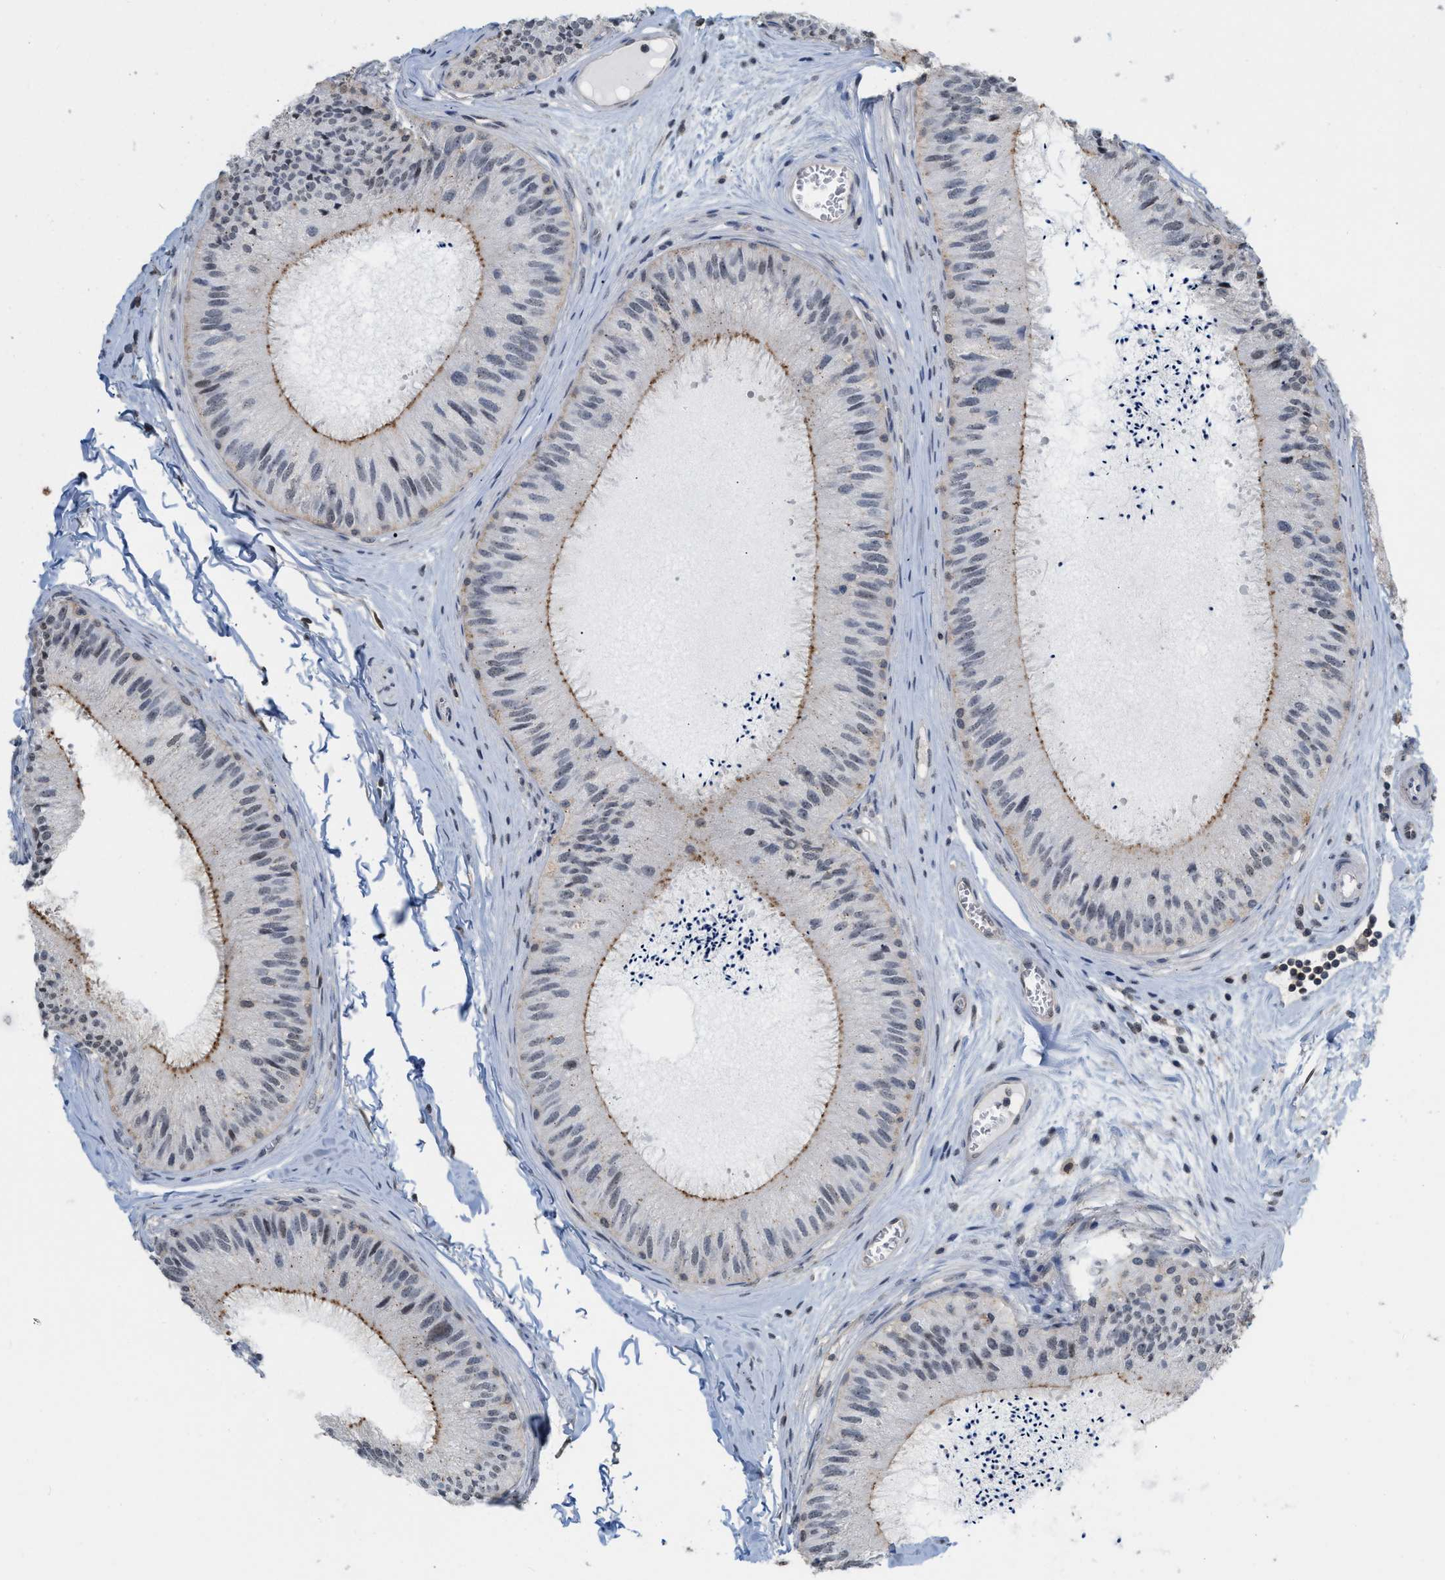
{"staining": {"intensity": "moderate", "quantity": "25%-75%", "location": "cytoplasmic/membranous"}, "tissue": "epididymis", "cell_type": "Glandular cells", "image_type": "normal", "snomed": [{"axis": "morphology", "description": "Normal tissue, NOS"}, {"axis": "topography", "description": "Epididymis"}], "caption": "Benign epididymis was stained to show a protein in brown. There is medium levels of moderate cytoplasmic/membranous positivity in about 25%-75% of glandular cells. The protein is stained brown, and the nuclei are stained in blue (DAB (3,3'-diaminobenzidine) IHC with brightfield microscopy, high magnification).", "gene": "BAIAP2L1", "patient": {"sex": "male", "age": 31}}